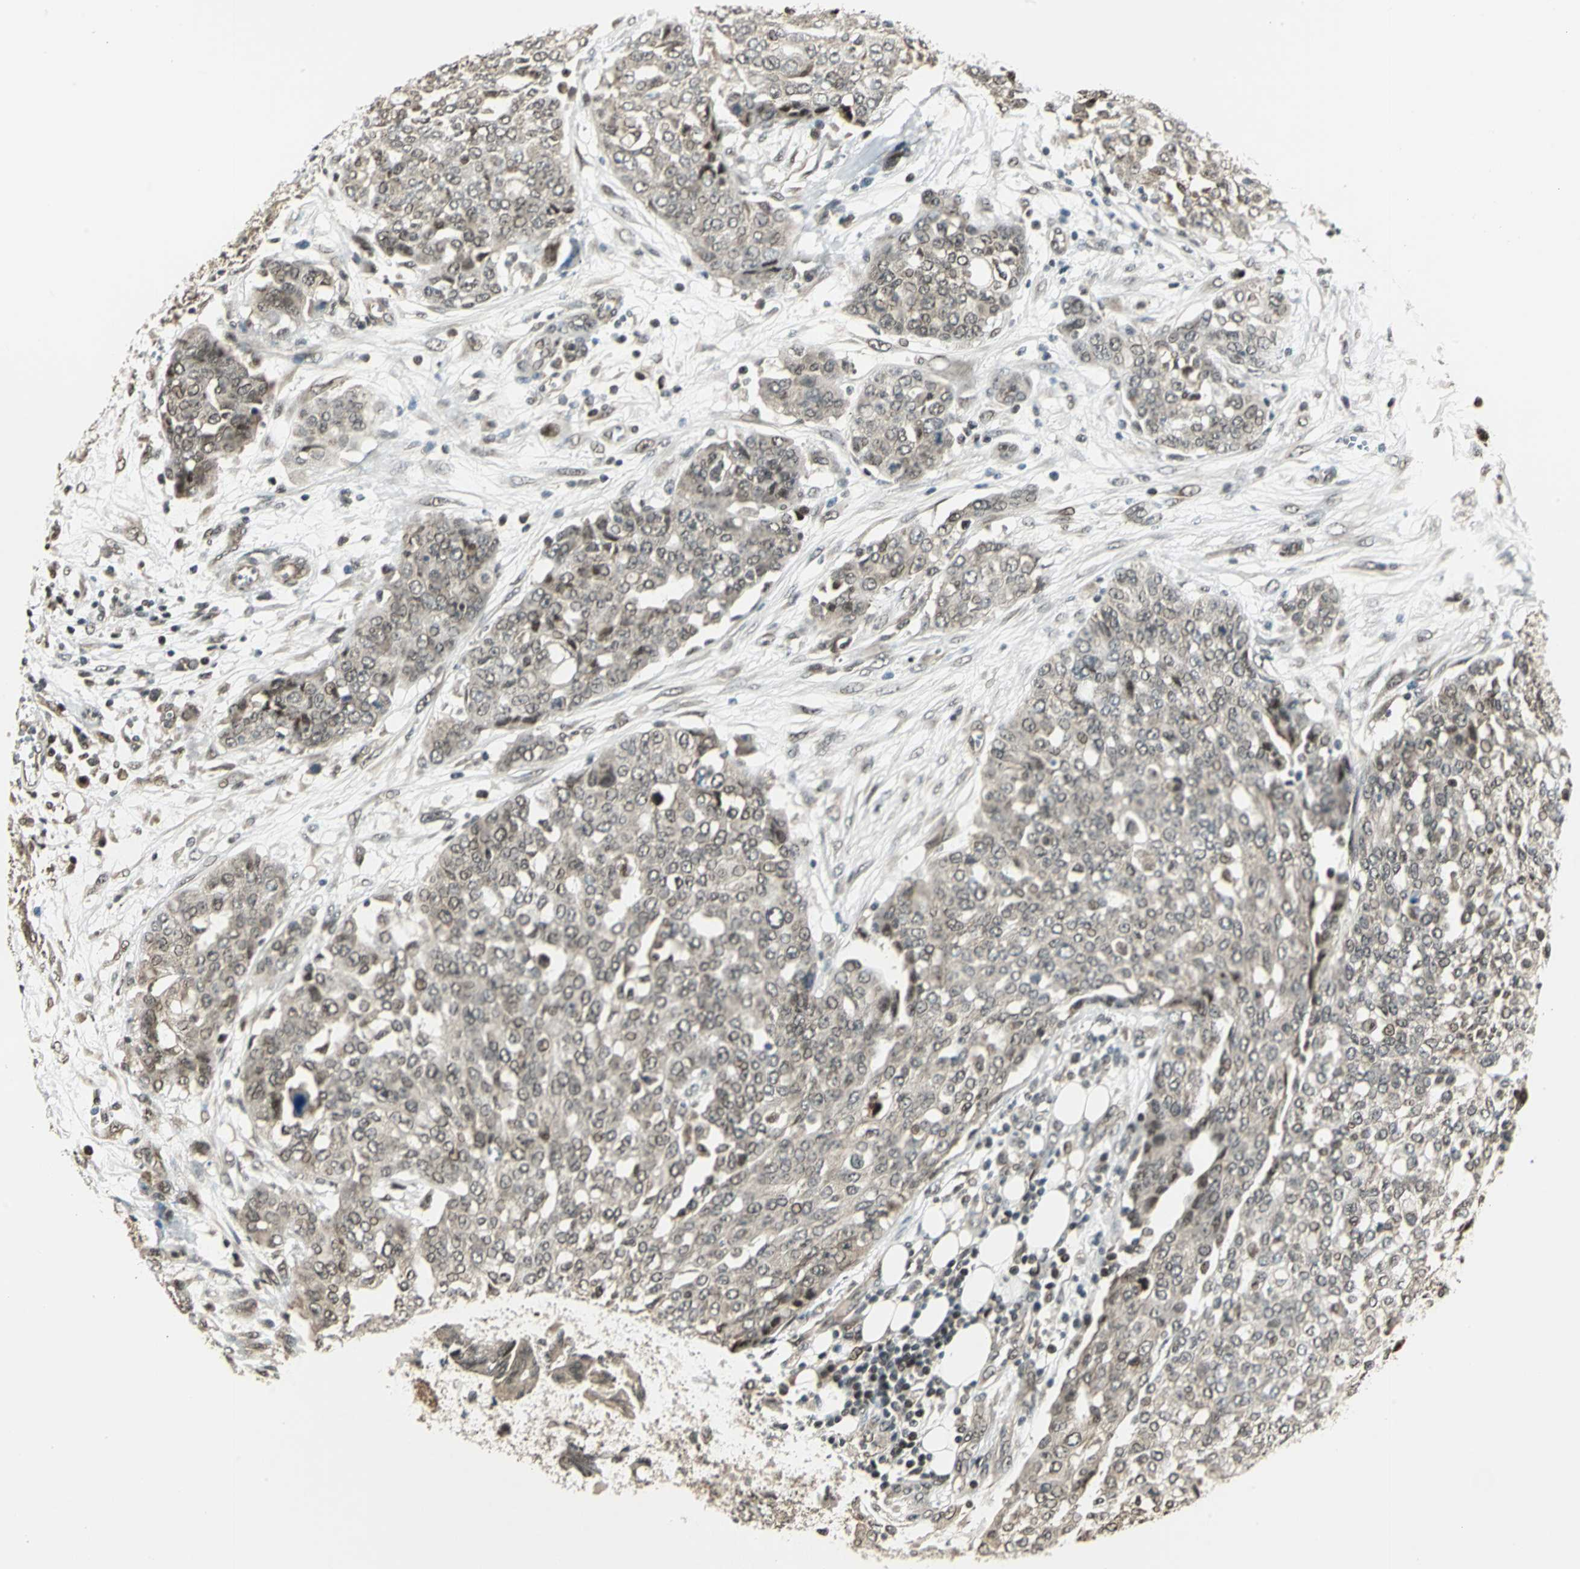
{"staining": {"intensity": "weak", "quantity": ">75%", "location": "cytoplasmic/membranous,nuclear"}, "tissue": "ovarian cancer", "cell_type": "Tumor cells", "image_type": "cancer", "snomed": [{"axis": "morphology", "description": "Cystadenocarcinoma, serous, NOS"}, {"axis": "topography", "description": "Soft tissue"}, {"axis": "topography", "description": "Ovary"}], "caption": "Immunohistochemistry (IHC) image of ovarian serous cystadenocarcinoma stained for a protein (brown), which demonstrates low levels of weak cytoplasmic/membranous and nuclear expression in approximately >75% of tumor cells.", "gene": "PSMC3", "patient": {"sex": "female", "age": 57}}